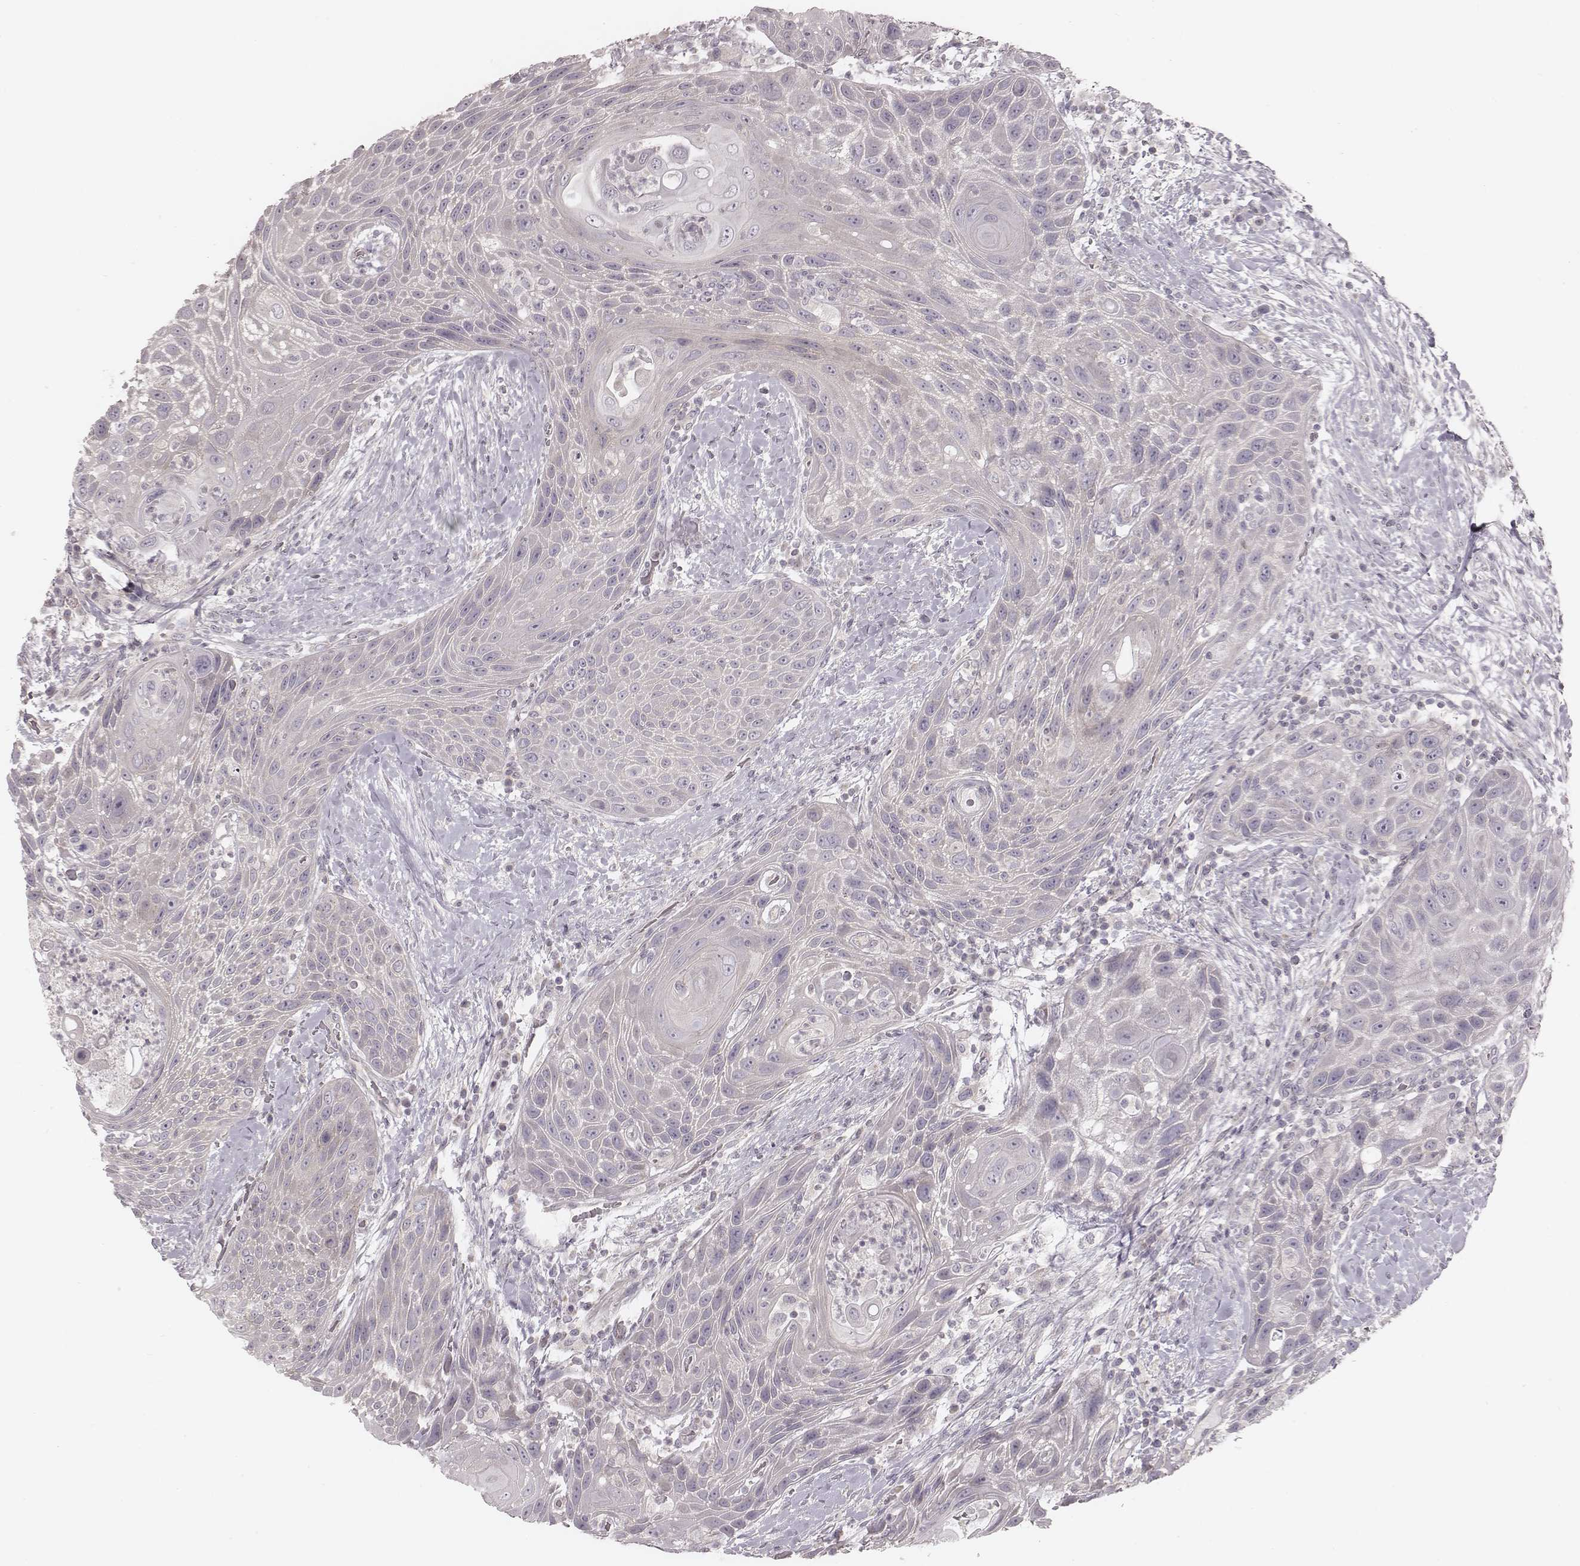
{"staining": {"intensity": "negative", "quantity": "none", "location": "none"}, "tissue": "head and neck cancer", "cell_type": "Tumor cells", "image_type": "cancer", "snomed": [{"axis": "morphology", "description": "Squamous cell carcinoma, NOS"}, {"axis": "topography", "description": "Head-Neck"}], "caption": "This is an IHC photomicrograph of human head and neck cancer. There is no staining in tumor cells.", "gene": "TDRD5", "patient": {"sex": "male", "age": 69}}